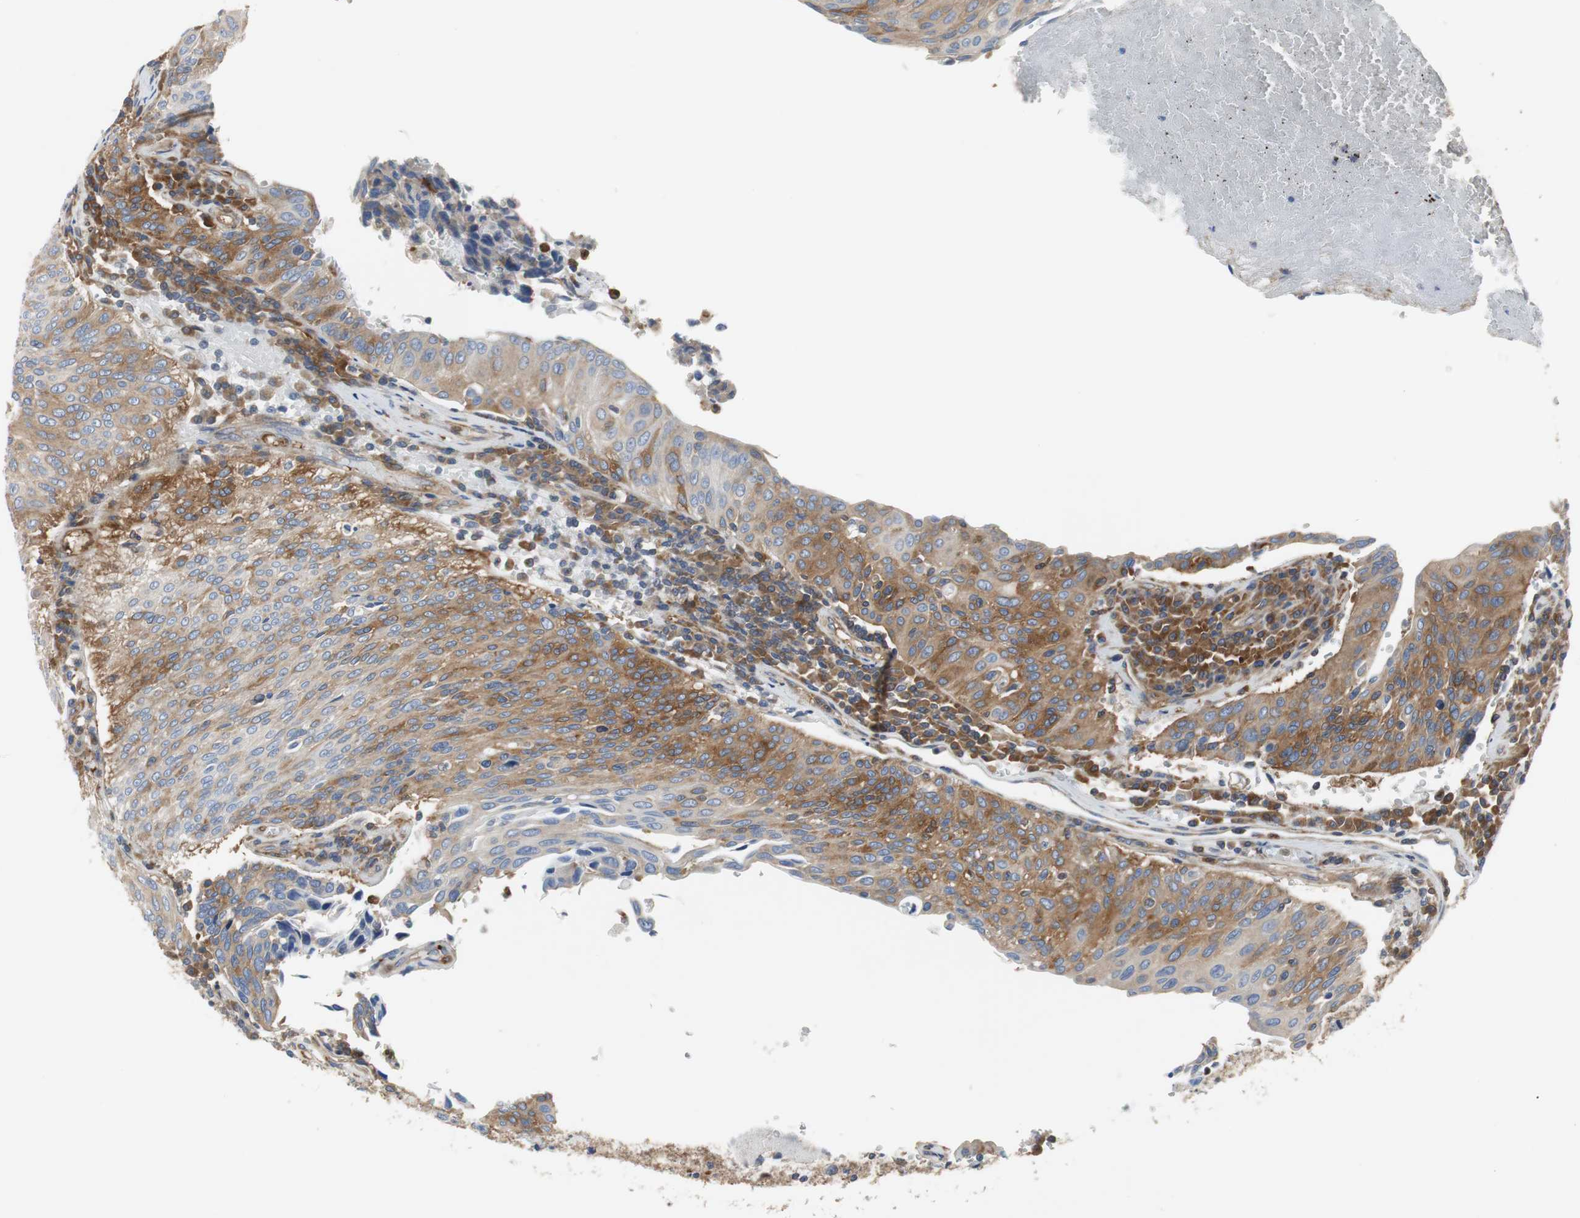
{"staining": {"intensity": "moderate", "quantity": "25%-75%", "location": "cytoplasmic/membranous"}, "tissue": "urothelial cancer", "cell_type": "Tumor cells", "image_type": "cancer", "snomed": [{"axis": "morphology", "description": "Urothelial carcinoma, High grade"}, {"axis": "topography", "description": "Urinary bladder"}], "caption": "High-power microscopy captured an IHC histopathology image of urothelial cancer, revealing moderate cytoplasmic/membranous expression in approximately 25%-75% of tumor cells.", "gene": "GYS1", "patient": {"sex": "male", "age": 66}}